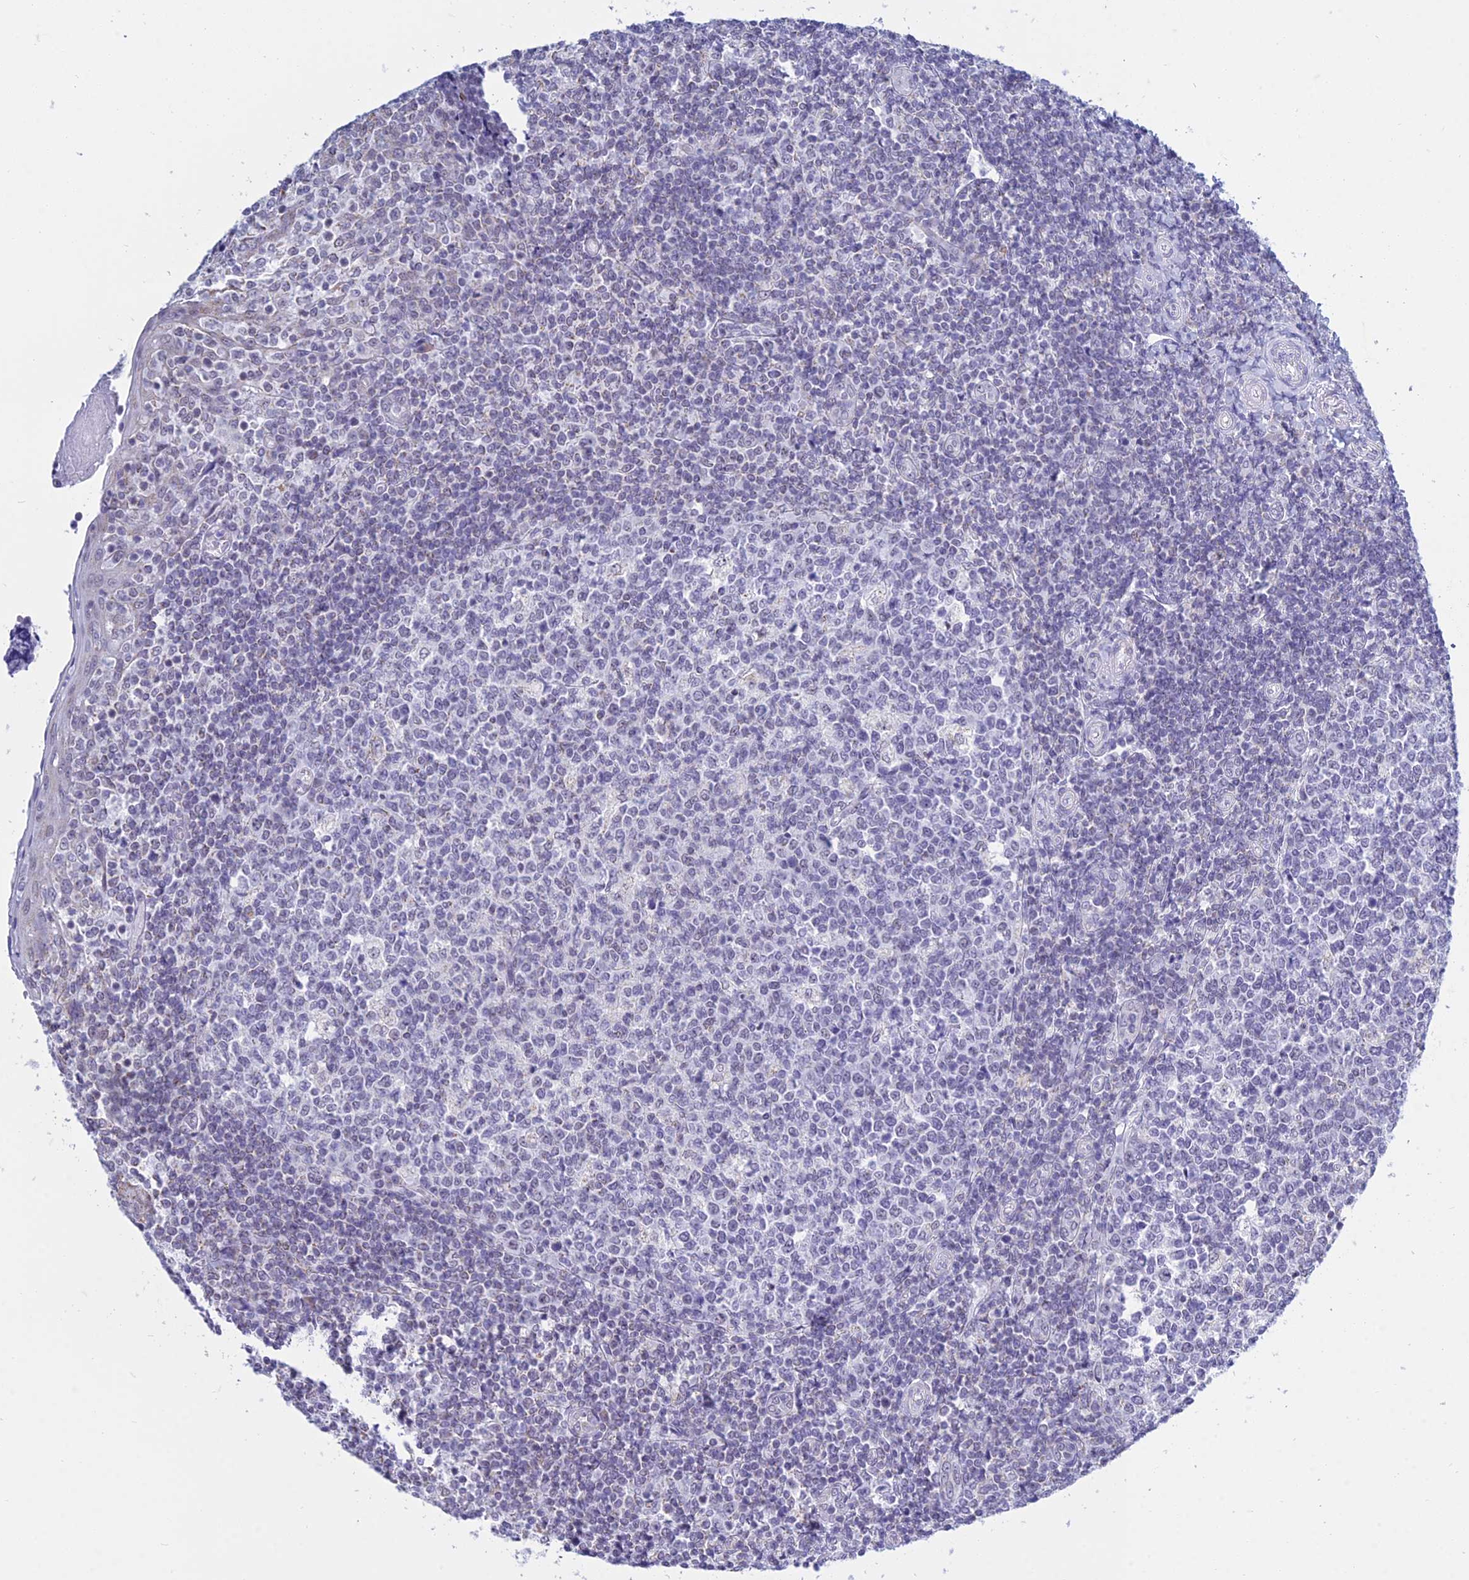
{"staining": {"intensity": "weak", "quantity": "25%-75%", "location": "nuclear"}, "tissue": "tonsil", "cell_type": "Germinal center cells", "image_type": "normal", "snomed": [{"axis": "morphology", "description": "Normal tissue, NOS"}, {"axis": "topography", "description": "Tonsil"}], "caption": "Brown immunohistochemical staining in benign tonsil displays weak nuclear expression in approximately 25%-75% of germinal center cells. (DAB (3,3'-diaminobenzidine) IHC with brightfield microscopy, high magnification).", "gene": "KLF14", "patient": {"sex": "female", "age": 19}}